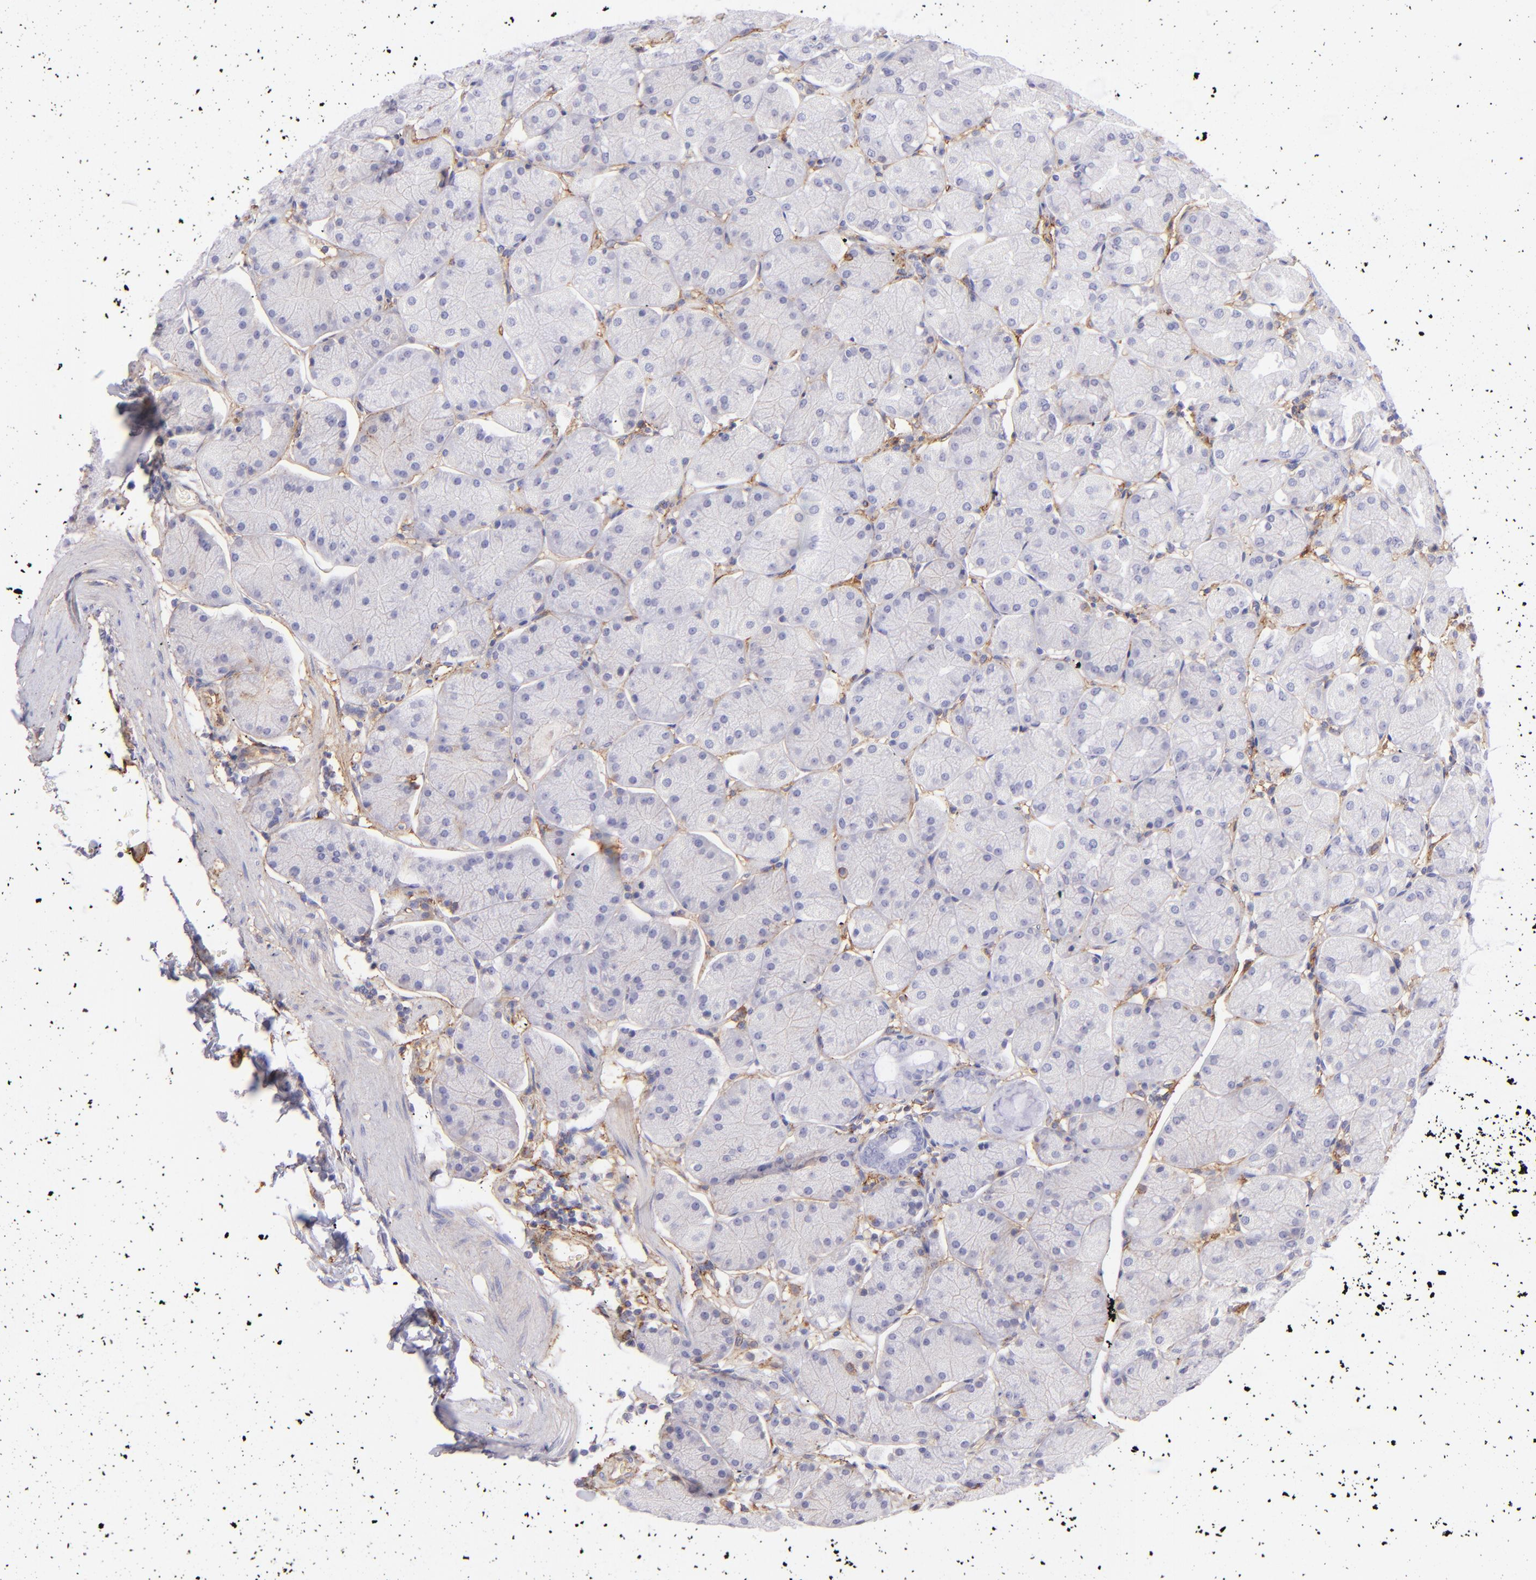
{"staining": {"intensity": "negative", "quantity": "none", "location": "none"}, "tissue": "stomach", "cell_type": "Glandular cells", "image_type": "normal", "snomed": [{"axis": "morphology", "description": "Normal tissue, NOS"}, {"axis": "topography", "description": "Stomach, upper"}, {"axis": "topography", "description": "Stomach"}], "caption": "Histopathology image shows no protein positivity in glandular cells of normal stomach.", "gene": "CD81", "patient": {"sex": "male", "age": 76}}